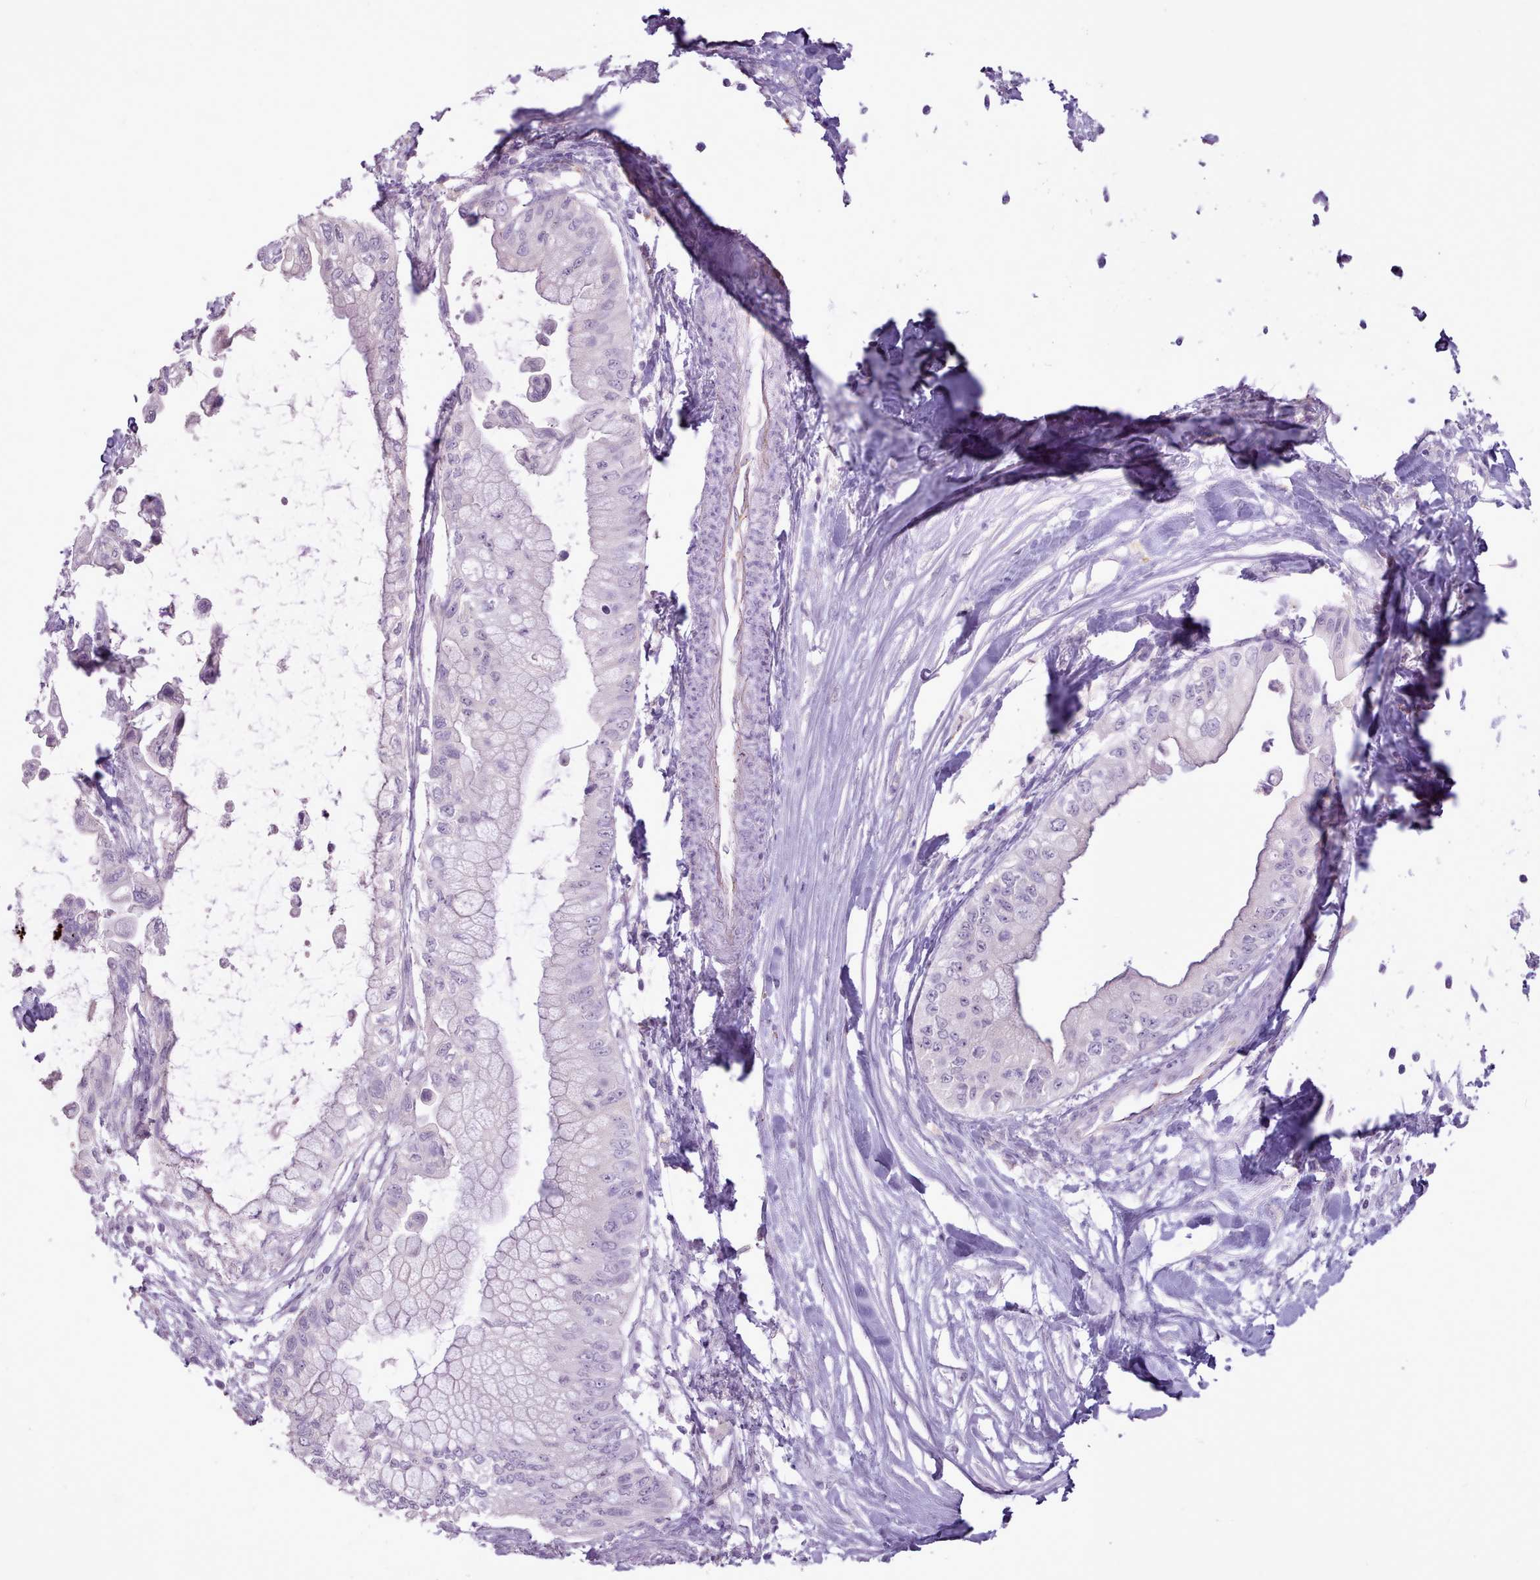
{"staining": {"intensity": "negative", "quantity": "none", "location": "none"}, "tissue": "pancreatic cancer", "cell_type": "Tumor cells", "image_type": "cancer", "snomed": [{"axis": "morphology", "description": "Adenocarcinoma, NOS"}, {"axis": "topography", "description": "Pancreas"}], "caption": "A photomicrograph of human pancreatic adenocarcinoma is negative for staining in tumor cells.", "gene": "ATRAID", "patient": {"sex": "male", "age": 48}}